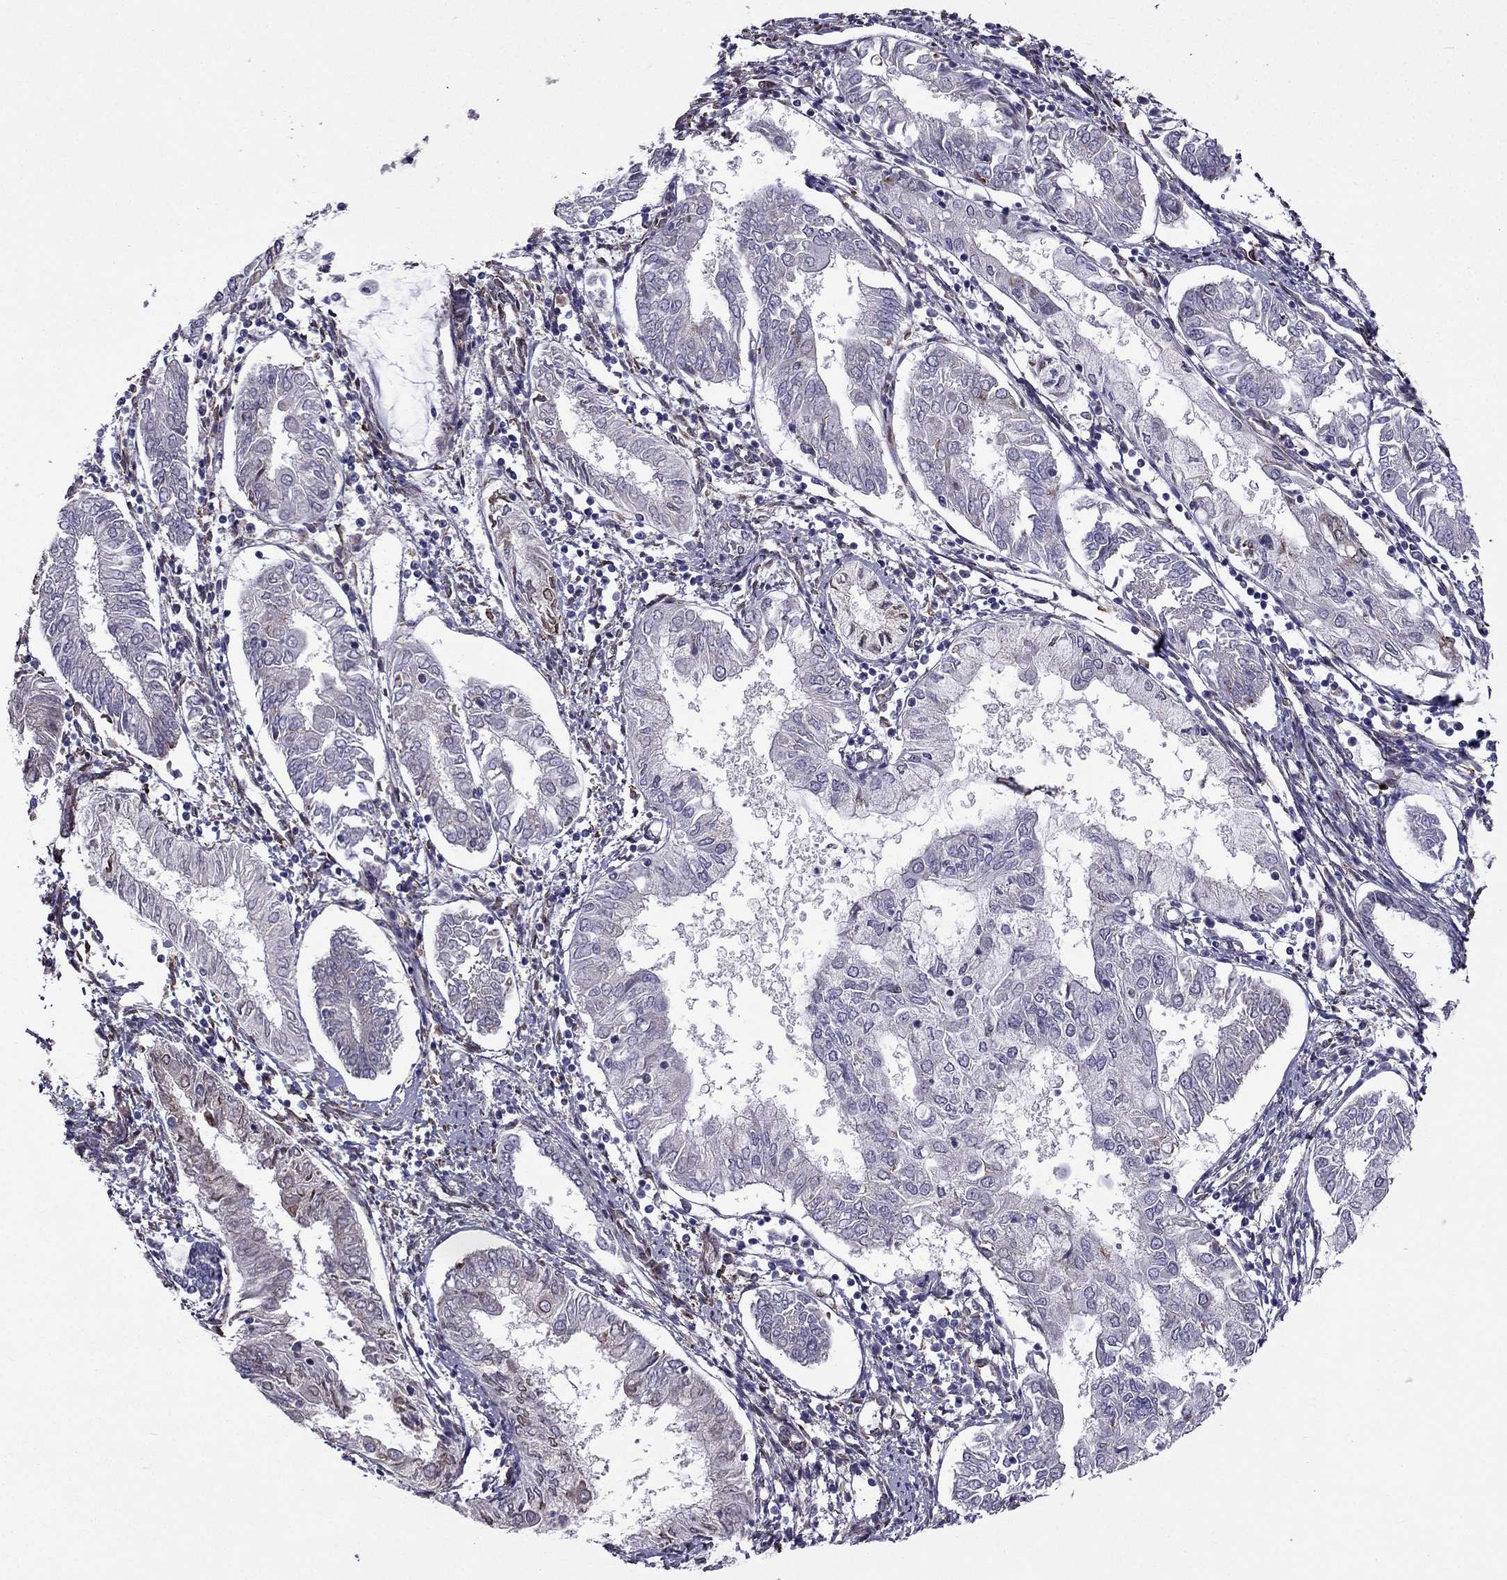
{"staining": {"intensity": "negative", "quantity": "none", "location": "none"}, "tissue": "endometrial cancer", "cell_type": "Tumor cells", "image_type": "cancer", "snomed": [{"axis": "morphology", "description": "Adenocarcinoma, NOS"}, {"axis": "topography", "description": "Endometrium"}], "caption": "Tumor cells show no significant positivity in endometrial cancer (adenocarcinoma).", "gene": "IKBIP", "patient": {"sex": "female", "age": 68}}